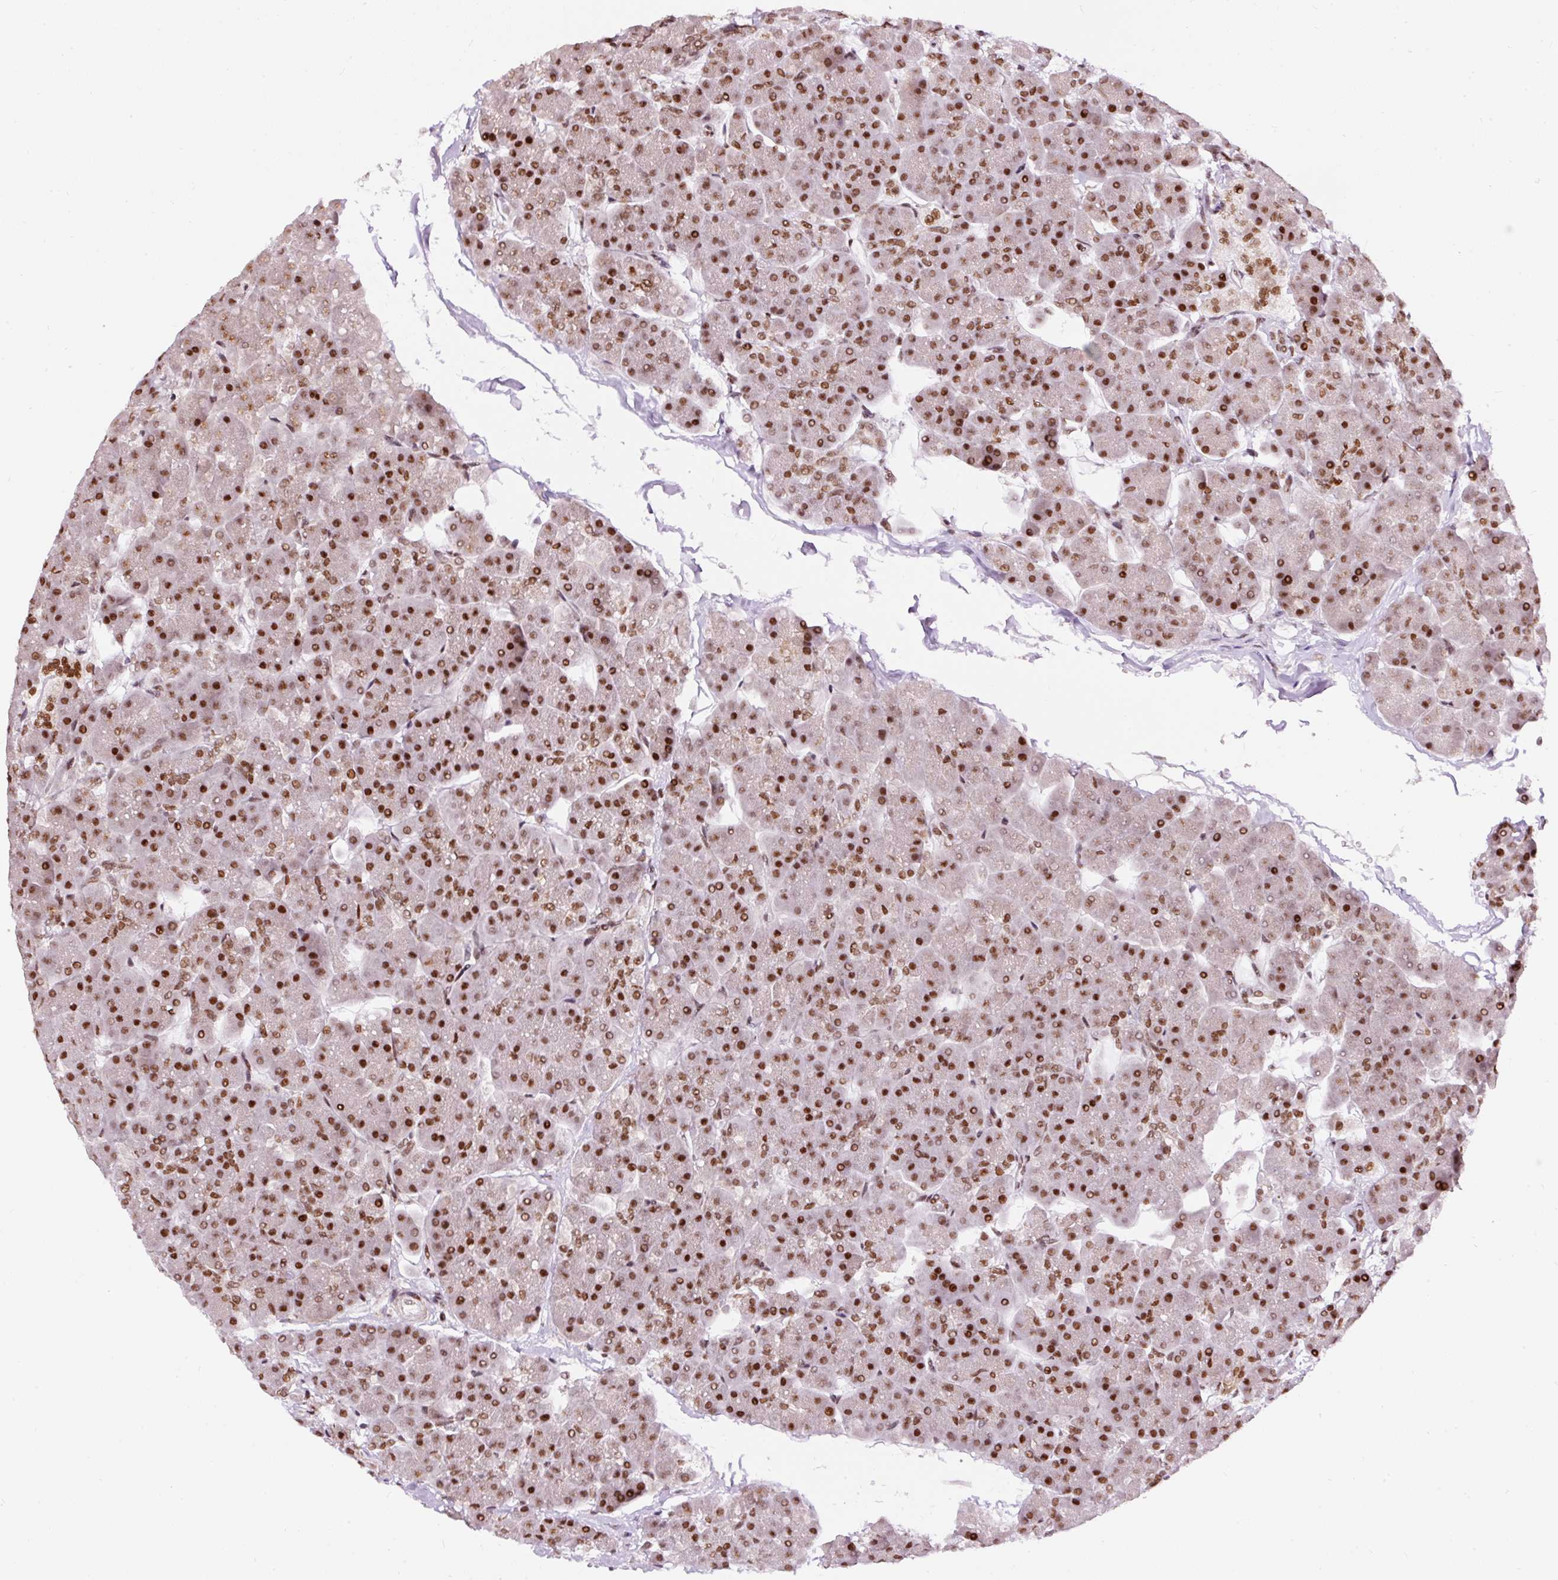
{"staining": {"intensity": "strong", "quantity": ">75%", "location": "nuclear"}, "tissue": "pancreas", "cell_type": "Exocrine glandular cells", "image_type": "normal", "snomed": [{"axis": "morphology", "description": "Normal tissue, NOS"}, {"axis": "topography", "description": "Pancreas"}, {"axis": "topography", "description": "Peripheral nerve tissue"}], "caption": "Protein staining displays strong nuclear staining in about >75% of exocrine glandular cells in unremarkable pancreas. (IHC, brightfield microscopy, high magnification).", "gene": "HNRNPC", "patient": {"sex": "male", "age": 54}}